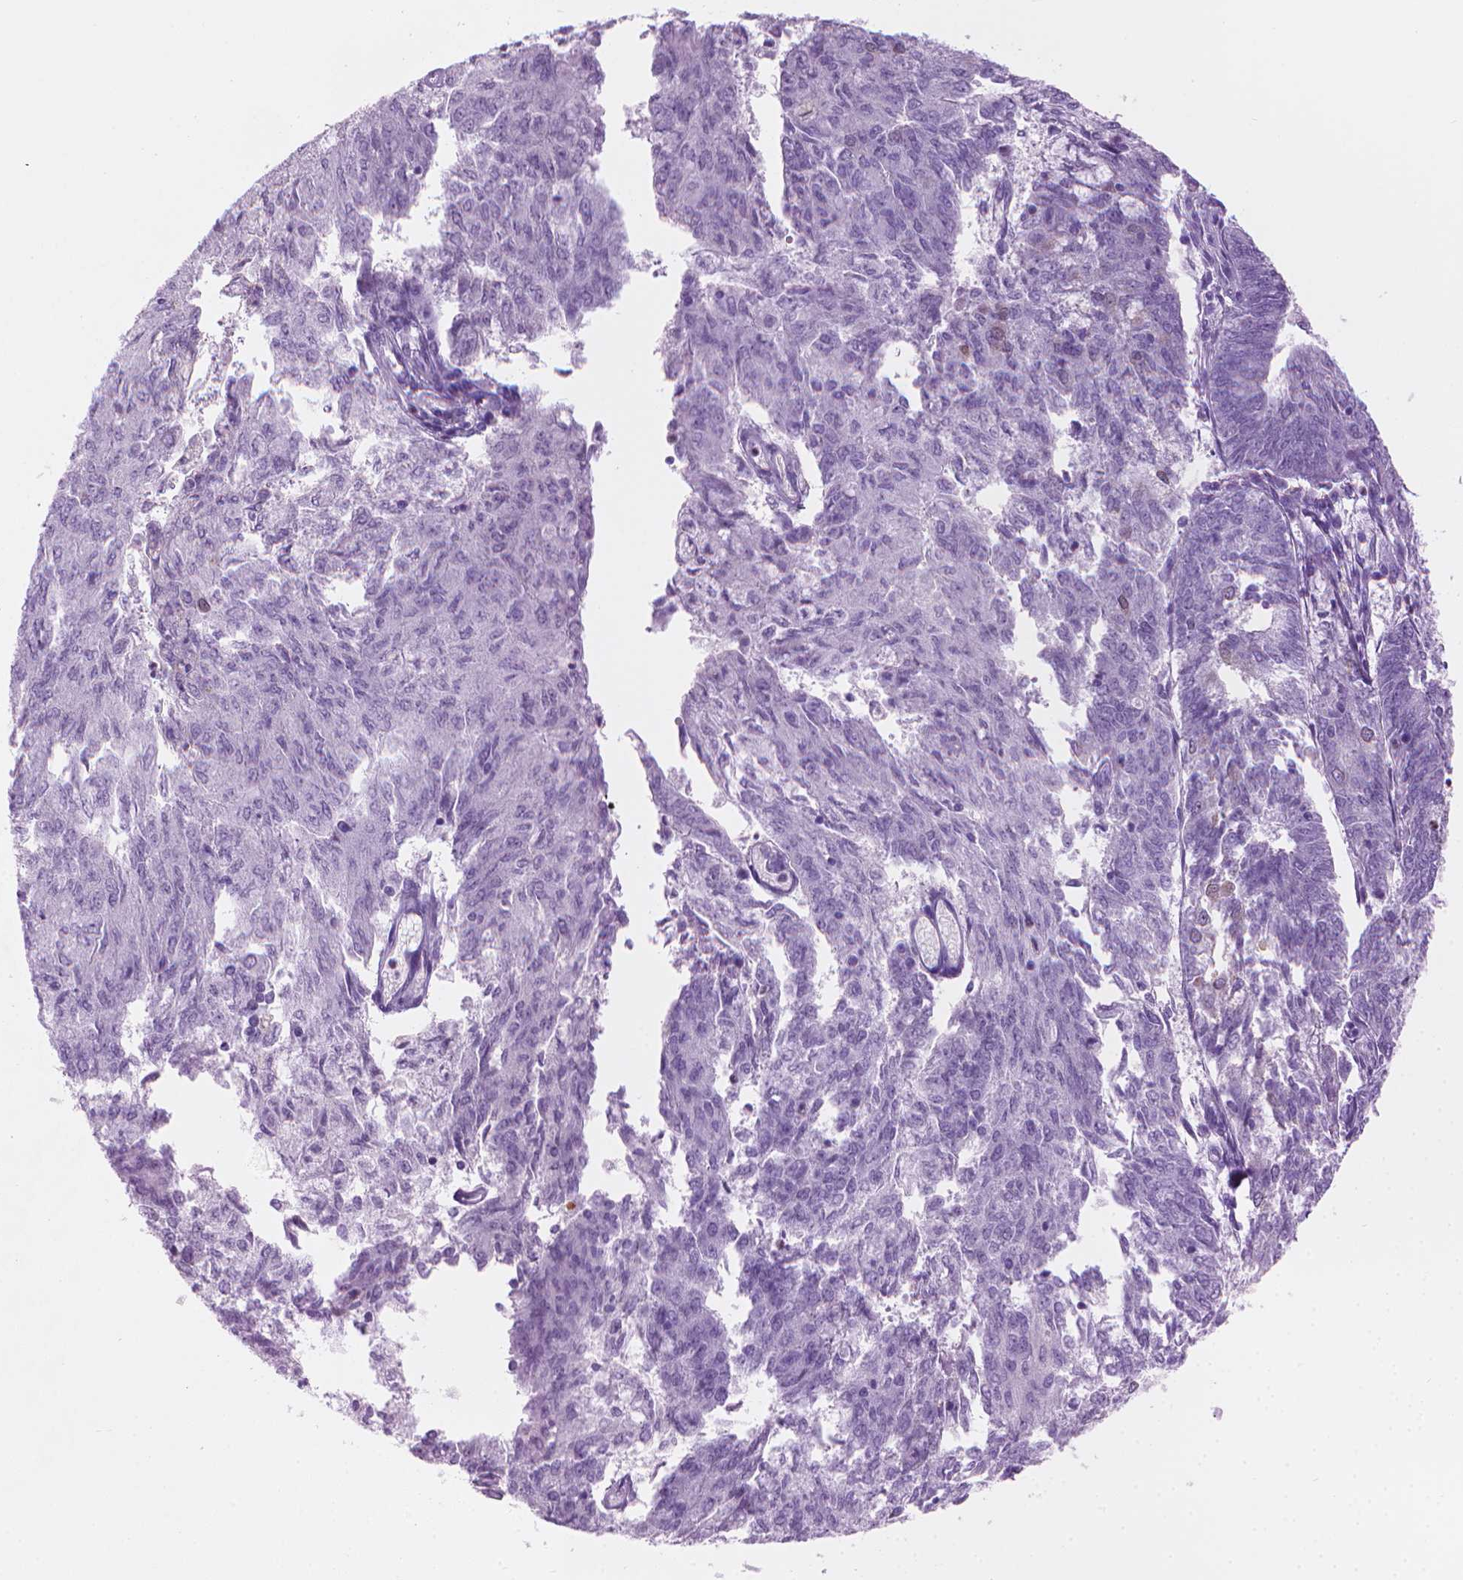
{"staining": {"intensity": "negative", "quantity": "none", "location": "none"}, "tissue": "endometrial cancer", "cell_type": "Tumor cells", "image_type": "cancer", "snomed": [{"axis": "morphology", "description": "Adenocarcinoma, NOS"}, {"axis": "topography", "description": "Endometrium"}], "caption": "Endometrial cancer was stained to show a protein in brown. There is no significant expression in tumor cells.", "gene": "TTC29", "patient": {"sex": "female", "age": 82}}